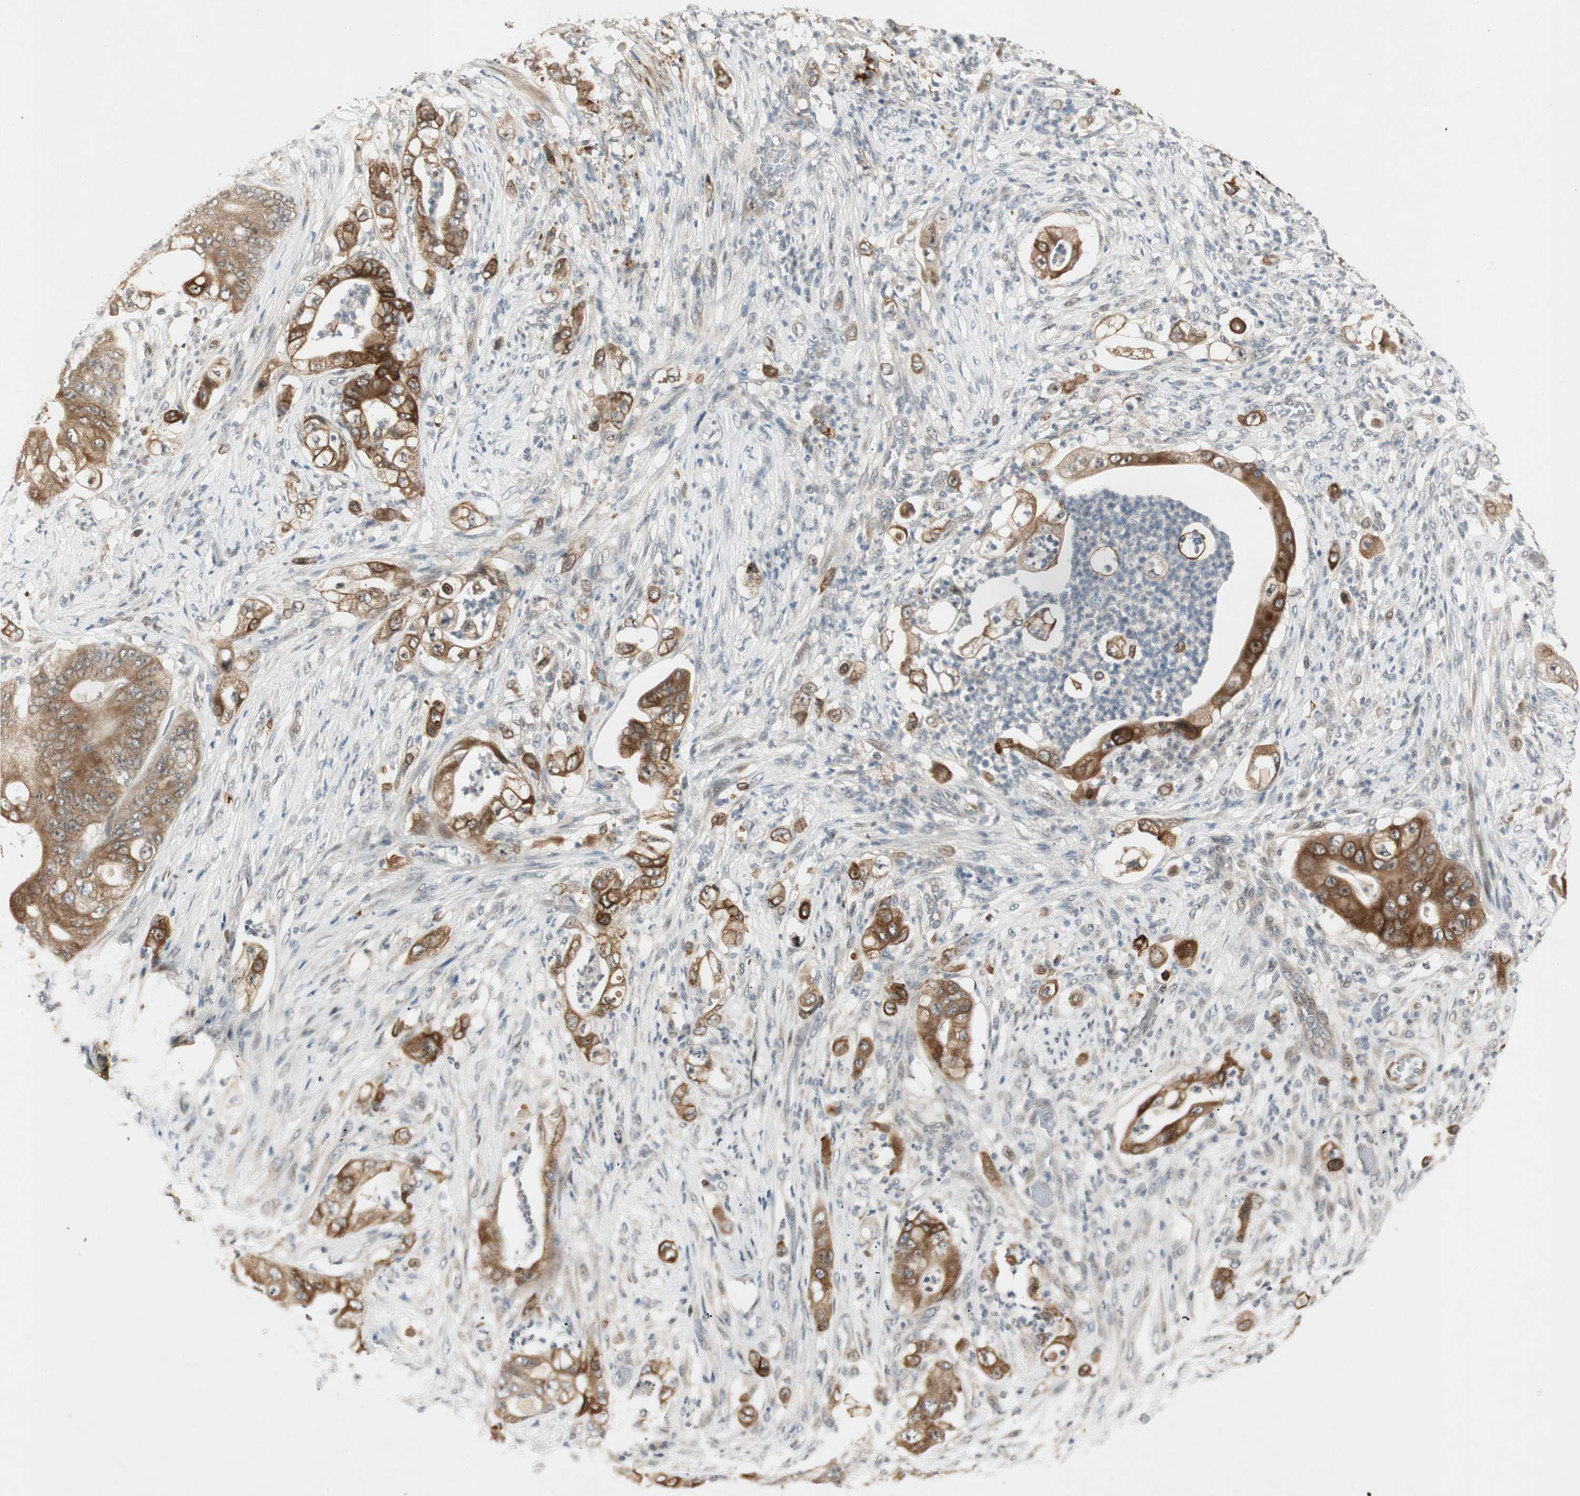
{"staining": {"intensity": "moderate", "quantity": ">75%", "location": "cytoplasmic/membranous"}, "tissue": "stomach cancer", "cell_type": "Tumor cells", "image_type": "cancer", "snomed": [{"axis": "morphology", "description": "Adenocarcinoma, NOS"}, {"axis": "topography", "description": "Stomach"}], "caption": "Moderate cytoplasmic/membranous expression for a protein is present in approximately >75% of tumor cells of adenocarcinoma (stomach) using immunohistochemistry (IHC).", "gene": "ACSL5", "patient": {"sex": "female", "age": 73}}